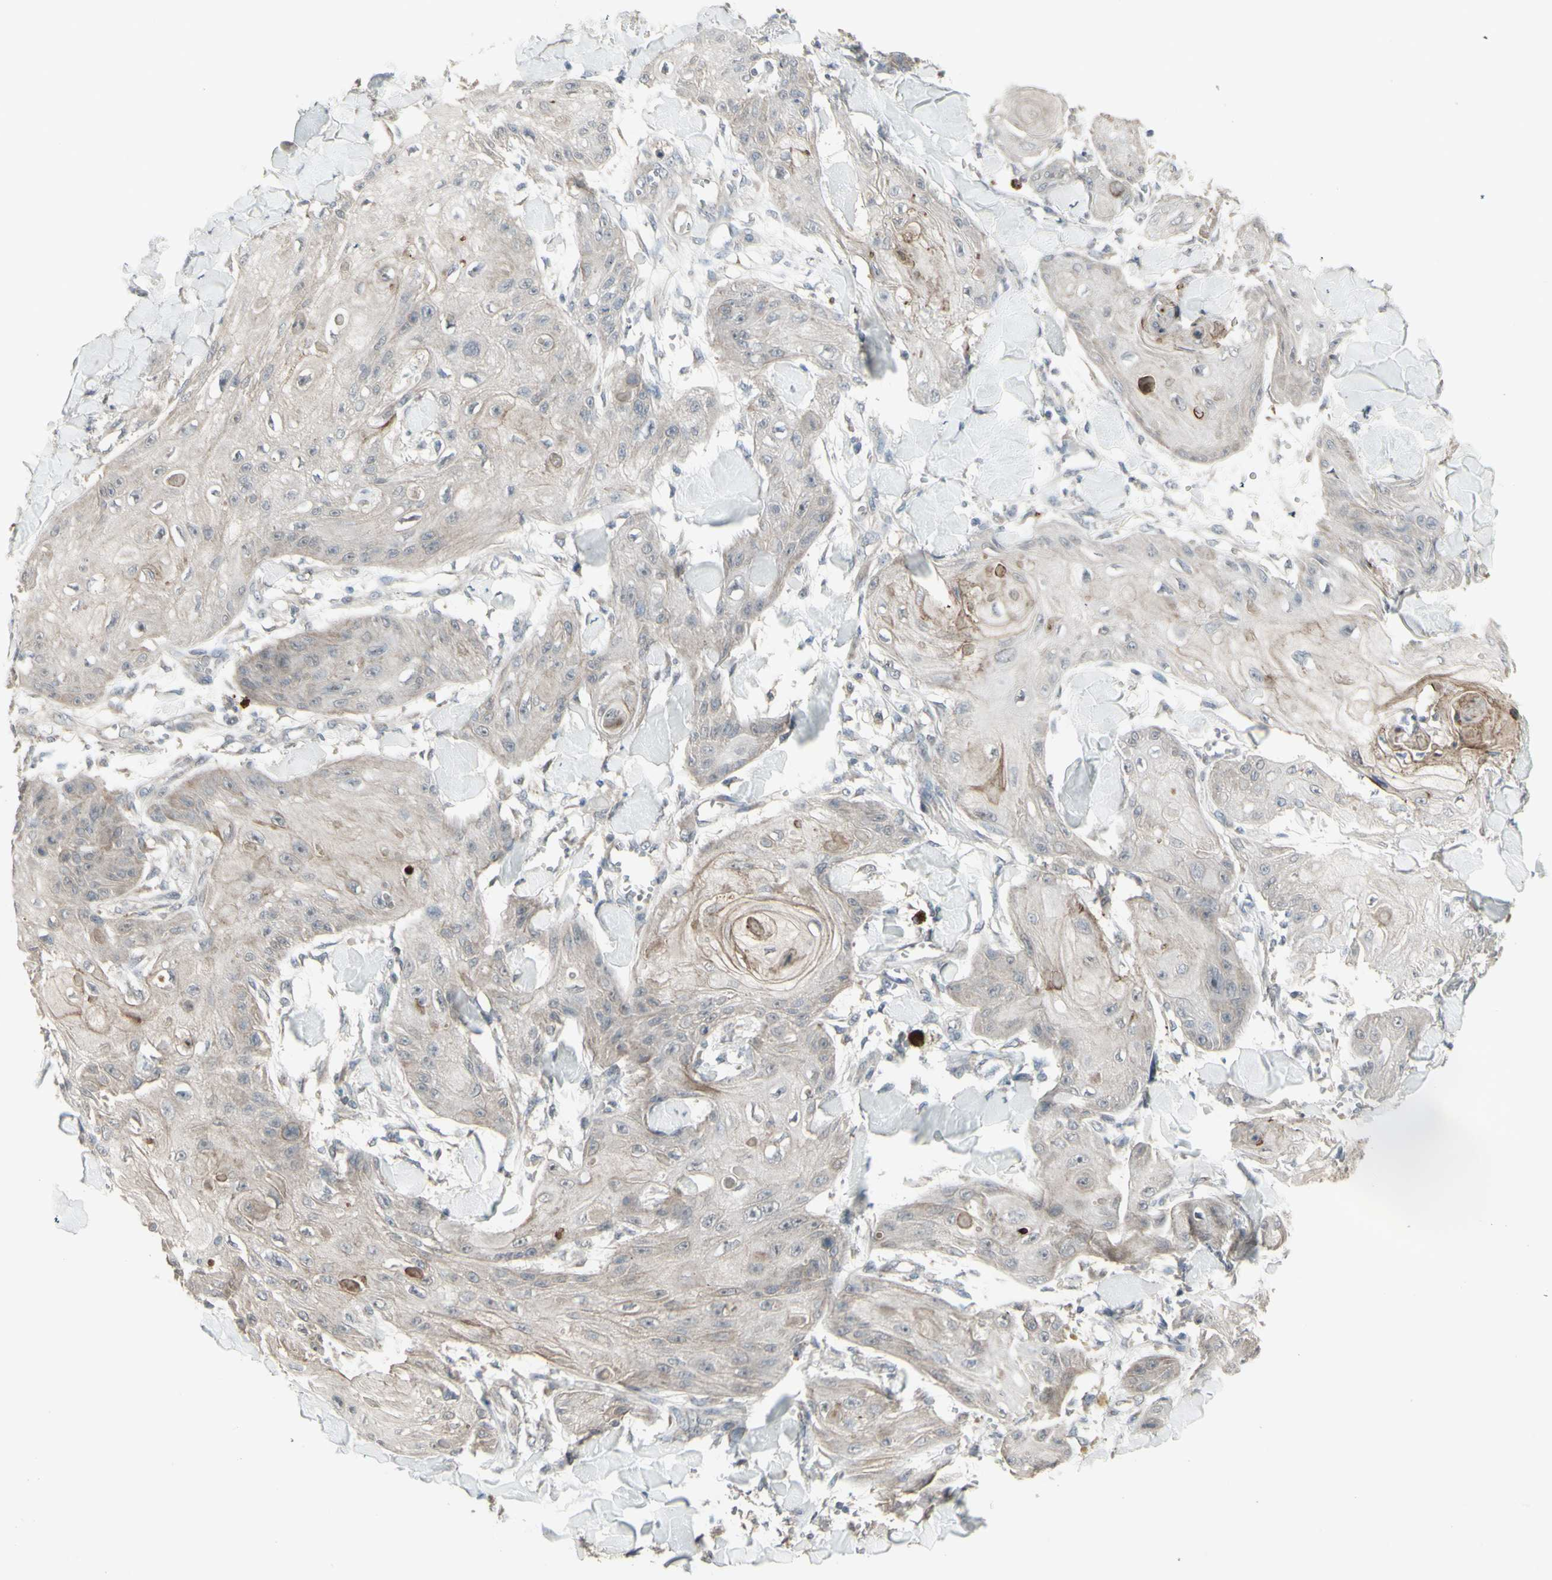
{"staining": {"intensity": "weak", "quantity": ">75%", "location": "cytoplasmic/membranous"}, "tissue": "skin cancer", "cell_type": "Tumor cells", "image_type": "cancer", "snomed": [{"axis": "morphology", "description": "Squamous cell carcinoma, NOS"}, {"axis": "topography", "description": "Skin"}], "caption": "Immunohistochemical staining of human squamous cell carcinoma (skin) shows weak cytoplasmic/membranous protein expression in about >75% of tumor cells. The staining was performed using DAB, with brown indicating positive protein expression. Nuclei are stained blue with hematoxylin.", "gene": "GRAMD1B", "patient": {"sex": "male", "age": 74}}